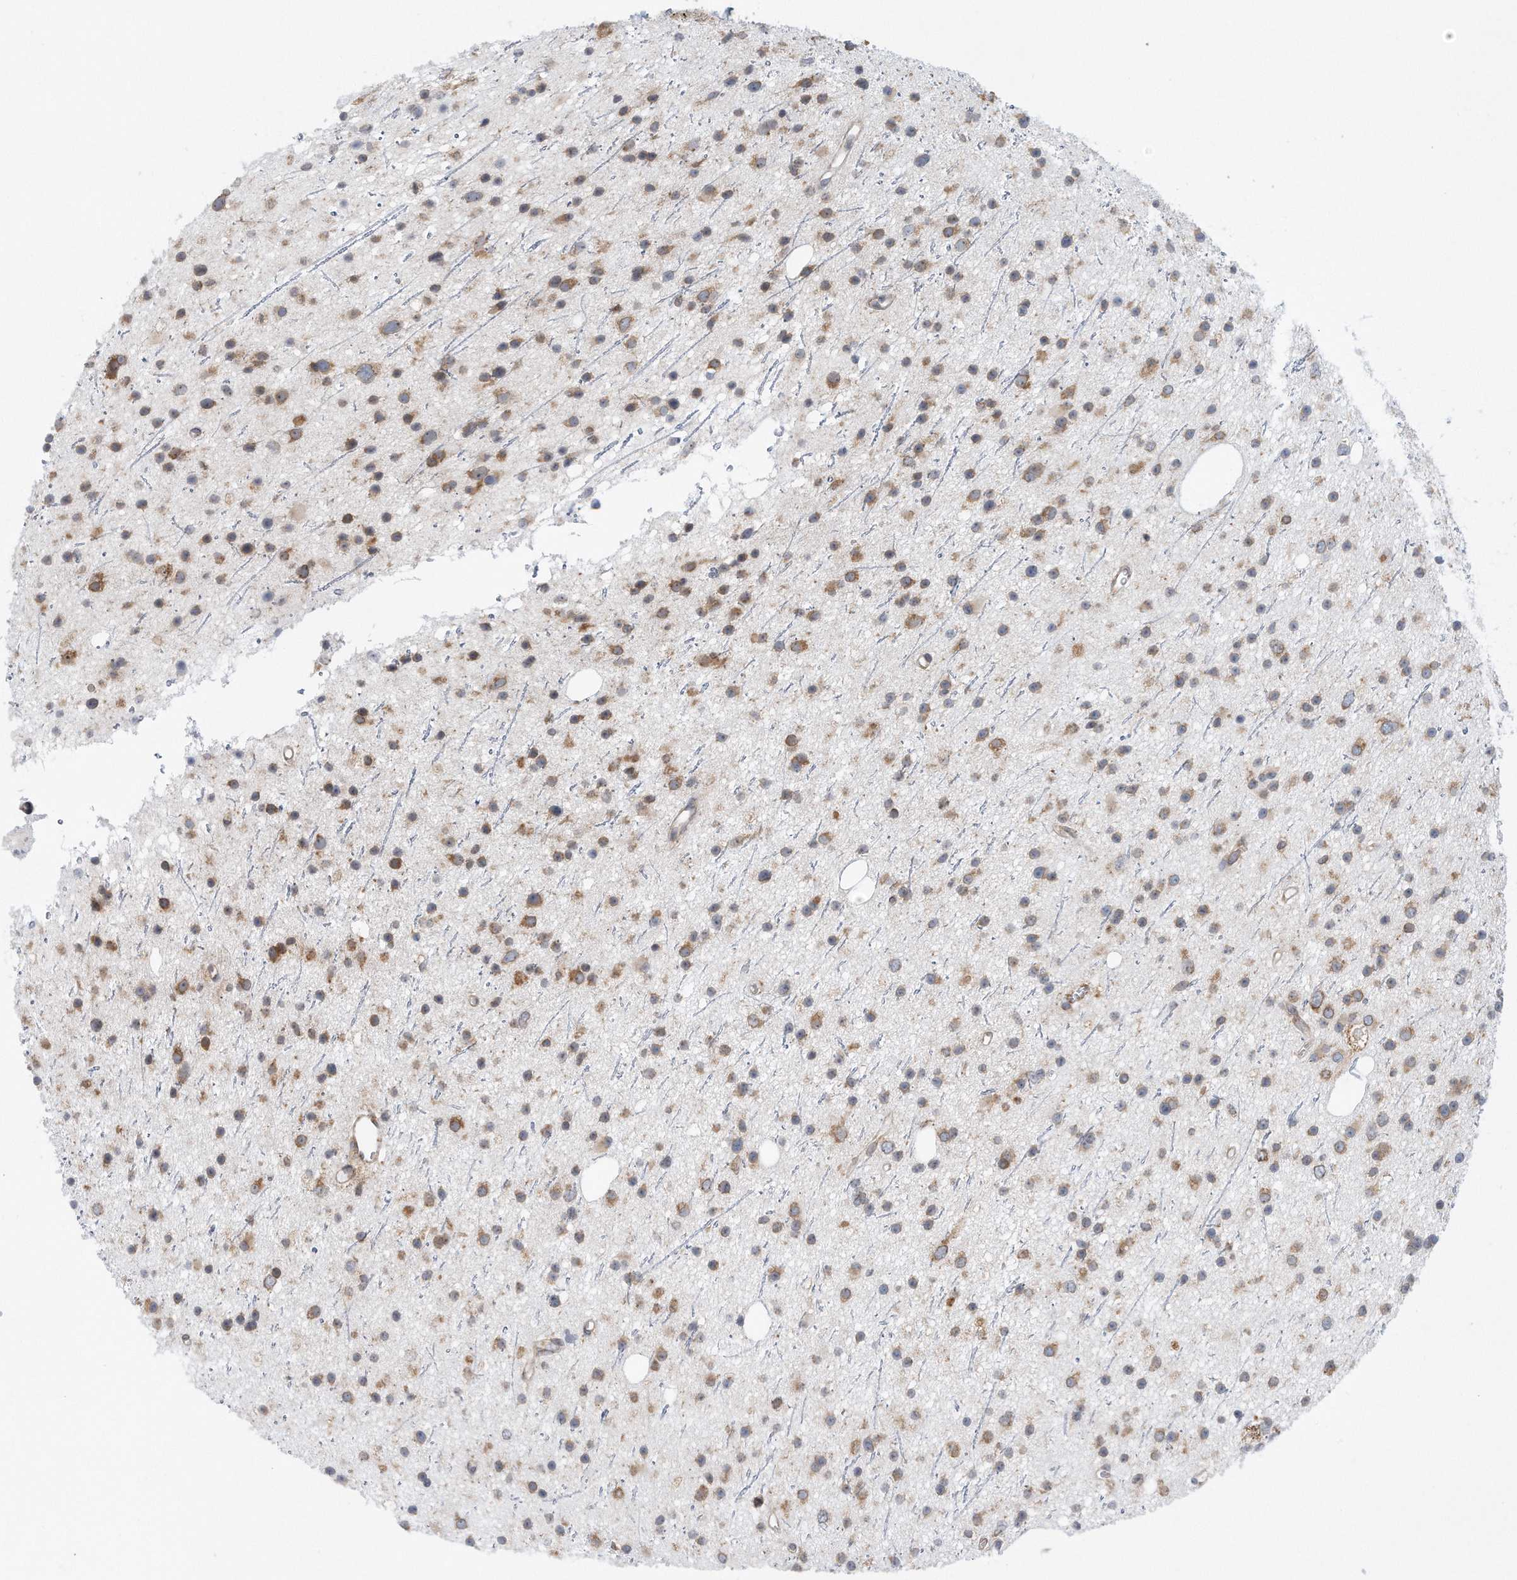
{"staining": {"intensity": "weak", "quantity": ">75%", "location": "cytoplasmic/membranous"}, "tissue": "glioma", "cell_type": "Tumor cells", "image_type": "cancer", "snomed": [{"axis": "morphology", "description": "Glioma, malignant, Low grade"}, {"axis": "topography", "description": "Cerebral cortex"}], "caption": "A histopathology image of glioma stained for a protein shows weak cytoplasmic/membranous brown staining in tumor cells.", "gene": "RPL26L1", "patient": {"sex": "female", "age": 39}}